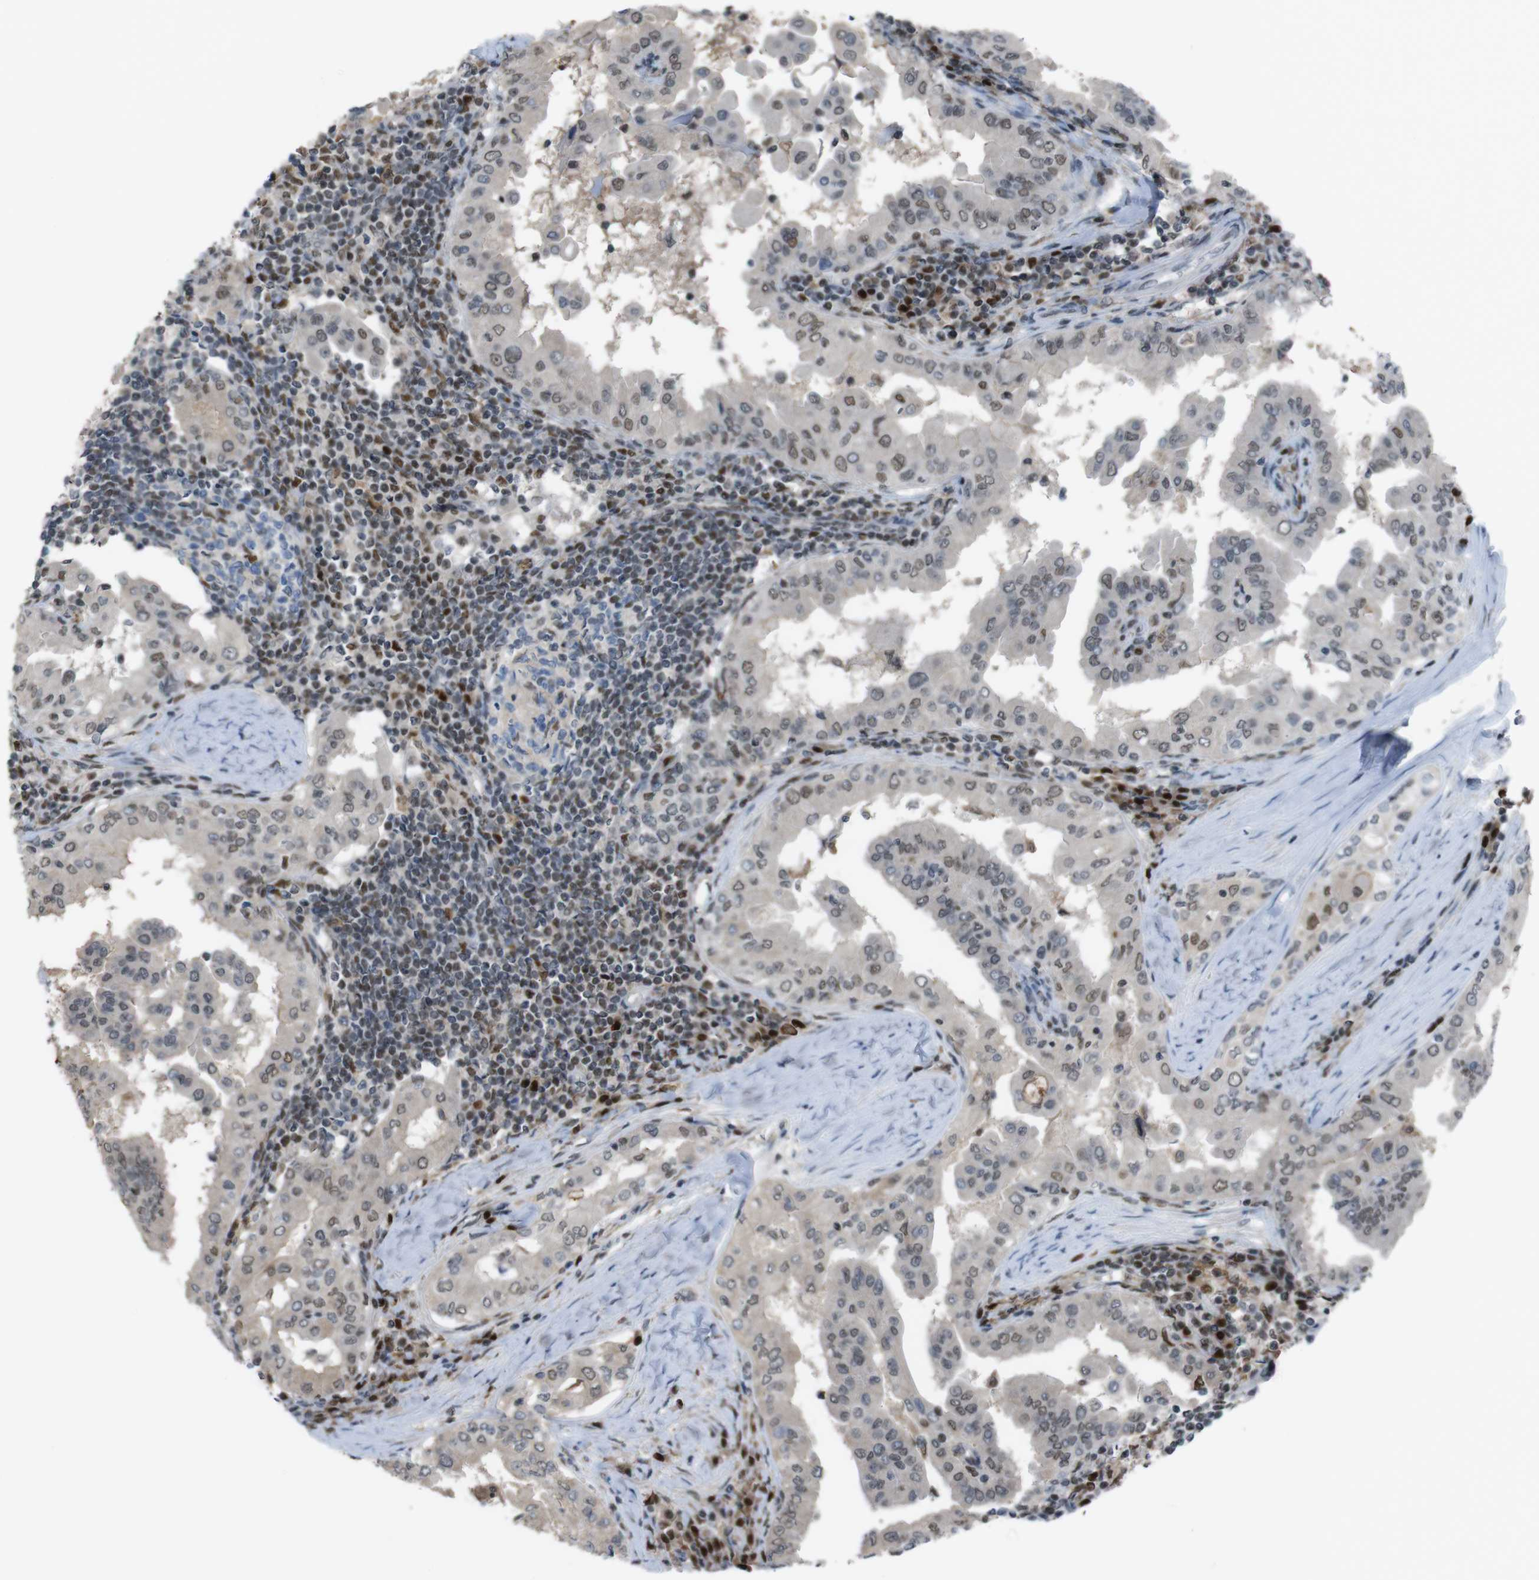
{"staining": {"intensity": "weak", "quantity": ">75%", "location": "nuclear"}, "tissue": "thyroid cancer", "cell_type": "Tumor cells", "image_type": "cancer", "snomed": [{"axis": "morphology", "description": "Papillary adenocarcinoma, NOS"}, {"axis": "topography", "description": "Thyroid gland"}], "caption": "Immunohistochemistry (IHC) photomicrograph of neoplastic tissue: thyroid cancer (papillary adenocarcinoma) stained using IHC shows low levels of weak protein expression localized specifically in the nuclear of tumor cells, appearing as a nuclear brown color.", "gene": "SUB1", "patient": {"sex": "male", "age": 33}}